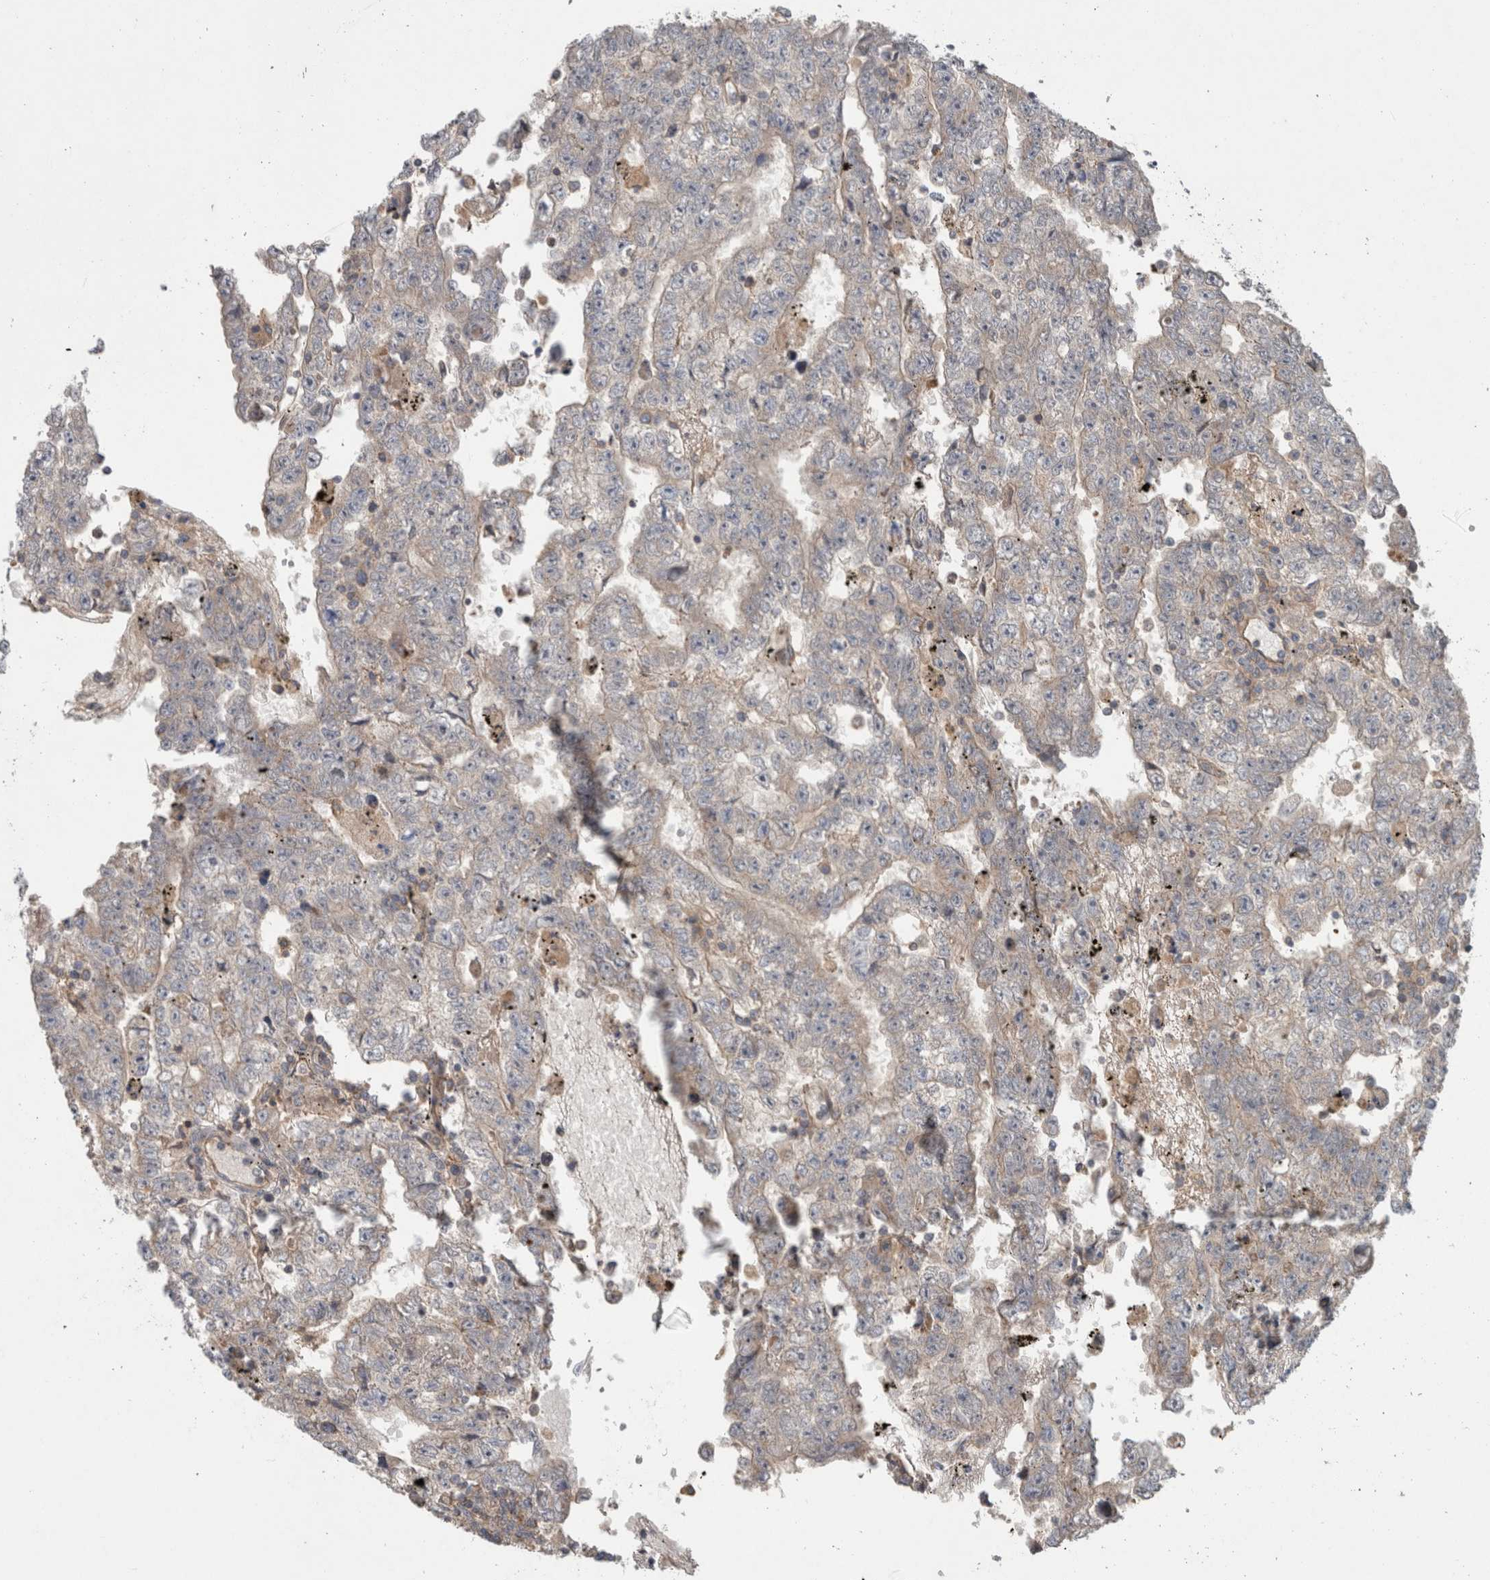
{"staining": {"intensity": "weak", "quantity": "<25%", "location": "cytoplasmic/membranous"}, "tissue": "testis cancer", "cell_type": "Tumor cells", "image_type": "cancer", "snomed": [{"axis": "morphology", "description": "Carcinoma, Embryonal, NOS"}, {"axis": "topography", "description": "Testis"}], "caption": "Tumor cells show no significant protein staining in testis embryonal carcinoma.", "gene": "TARBP1", "patient": {"sex": "male", "age": 25}}